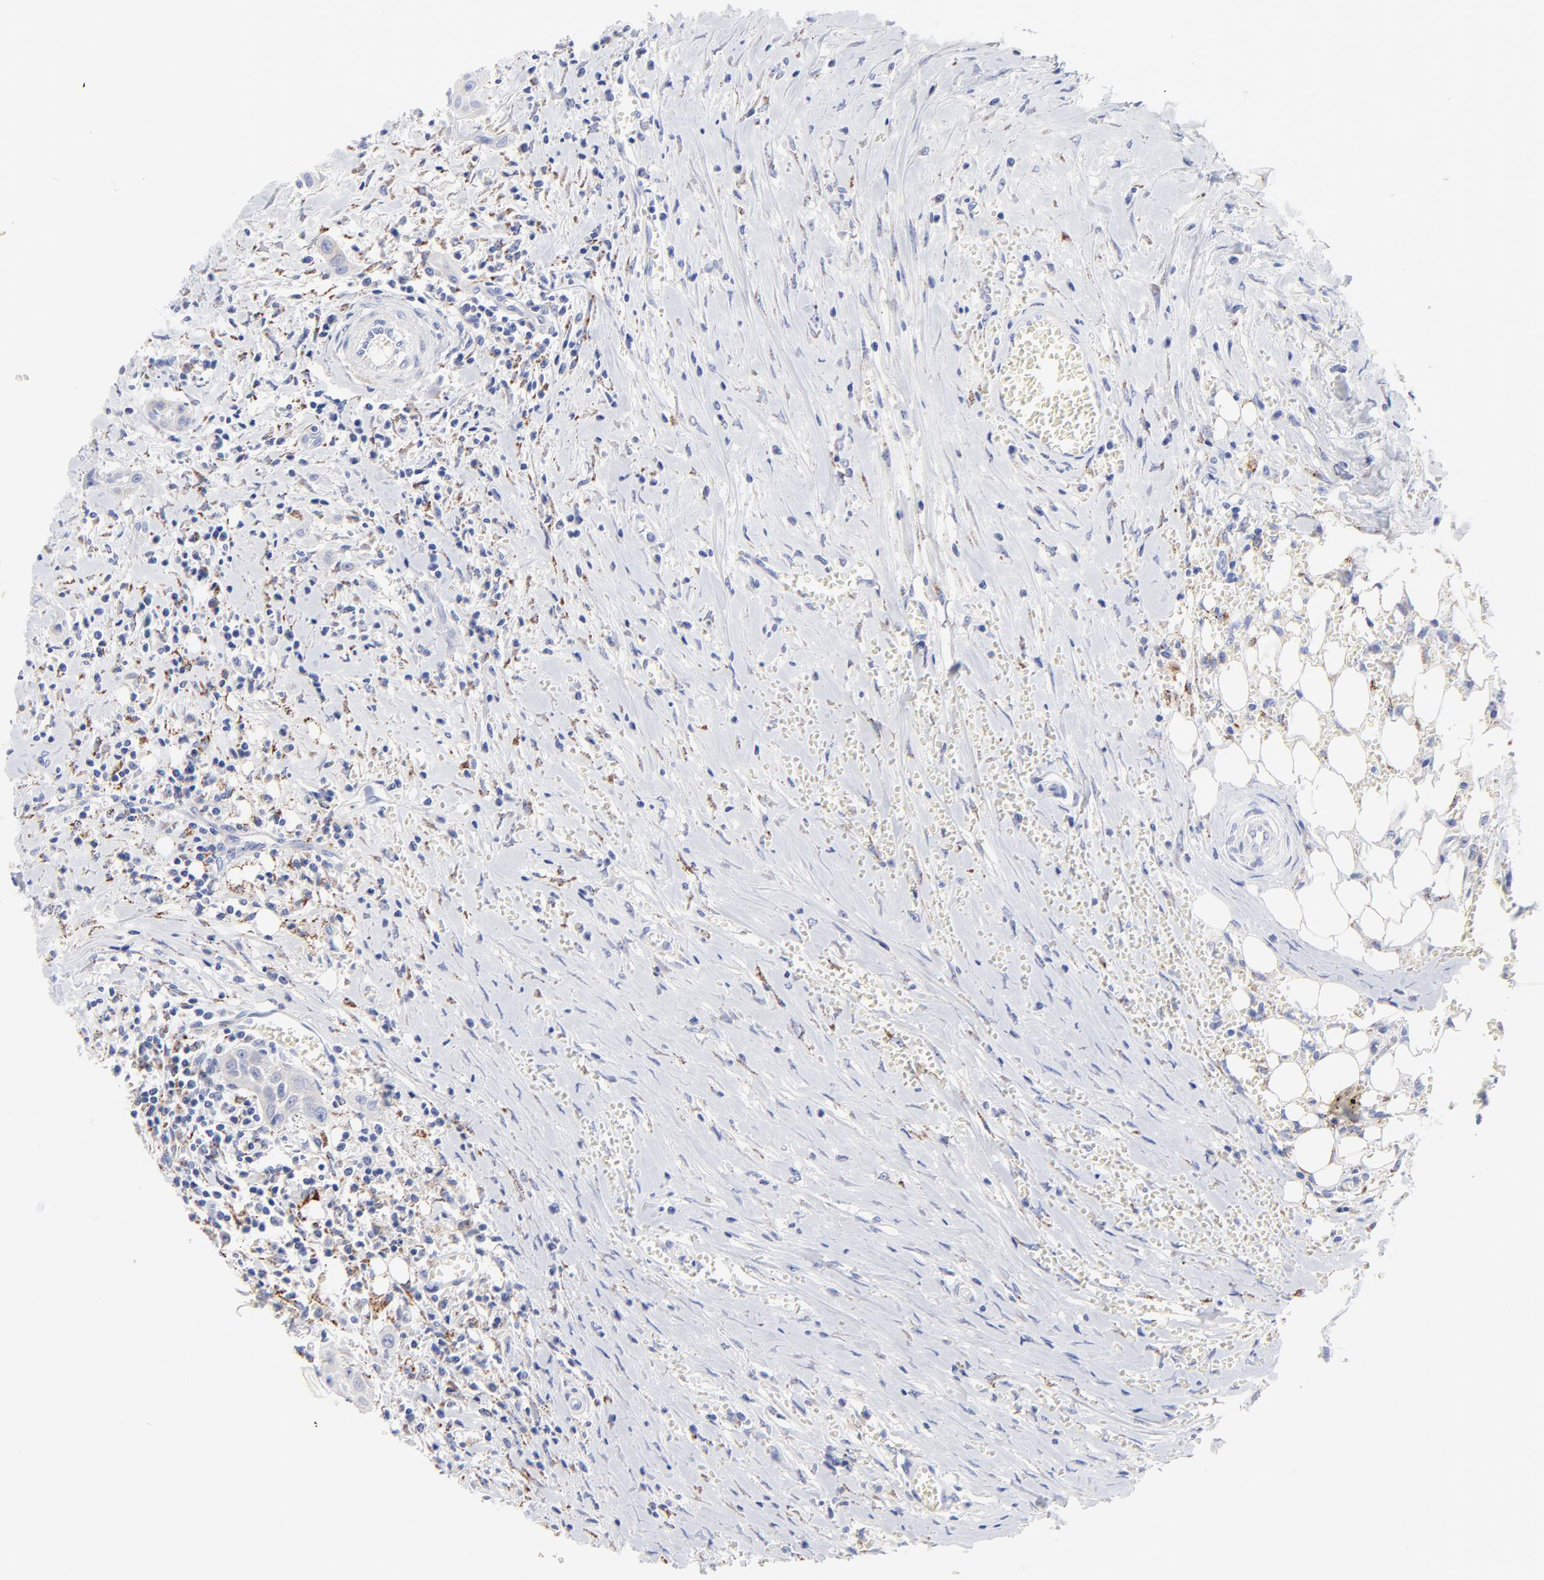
{"staining": {"intensity": "negative", "quantity": "none", "location": "none"}, "tissue": "head and neck cancer", "cell_type": "Tumor cells", "image_type": "cancer", "snomed": [{"axis": "morphology", "description": "Squamous cell carcinoma, NOS"}, {"axis": "morphology", "description": "Squamous cell carcinoma, metastatic, NOS"}, {"axis": "topography", "description": "Lymph node"}, {"axis": "topography", "description": "Salivary gland"}, {"axis": "topography", "description": "Head-Neck"}], "caption": "Protein analysis of head and neck cancer demonstrates no significant staining in tumor cells.", "gene": "FBXO10", "patient": {"sex": "female", "age": 74}}